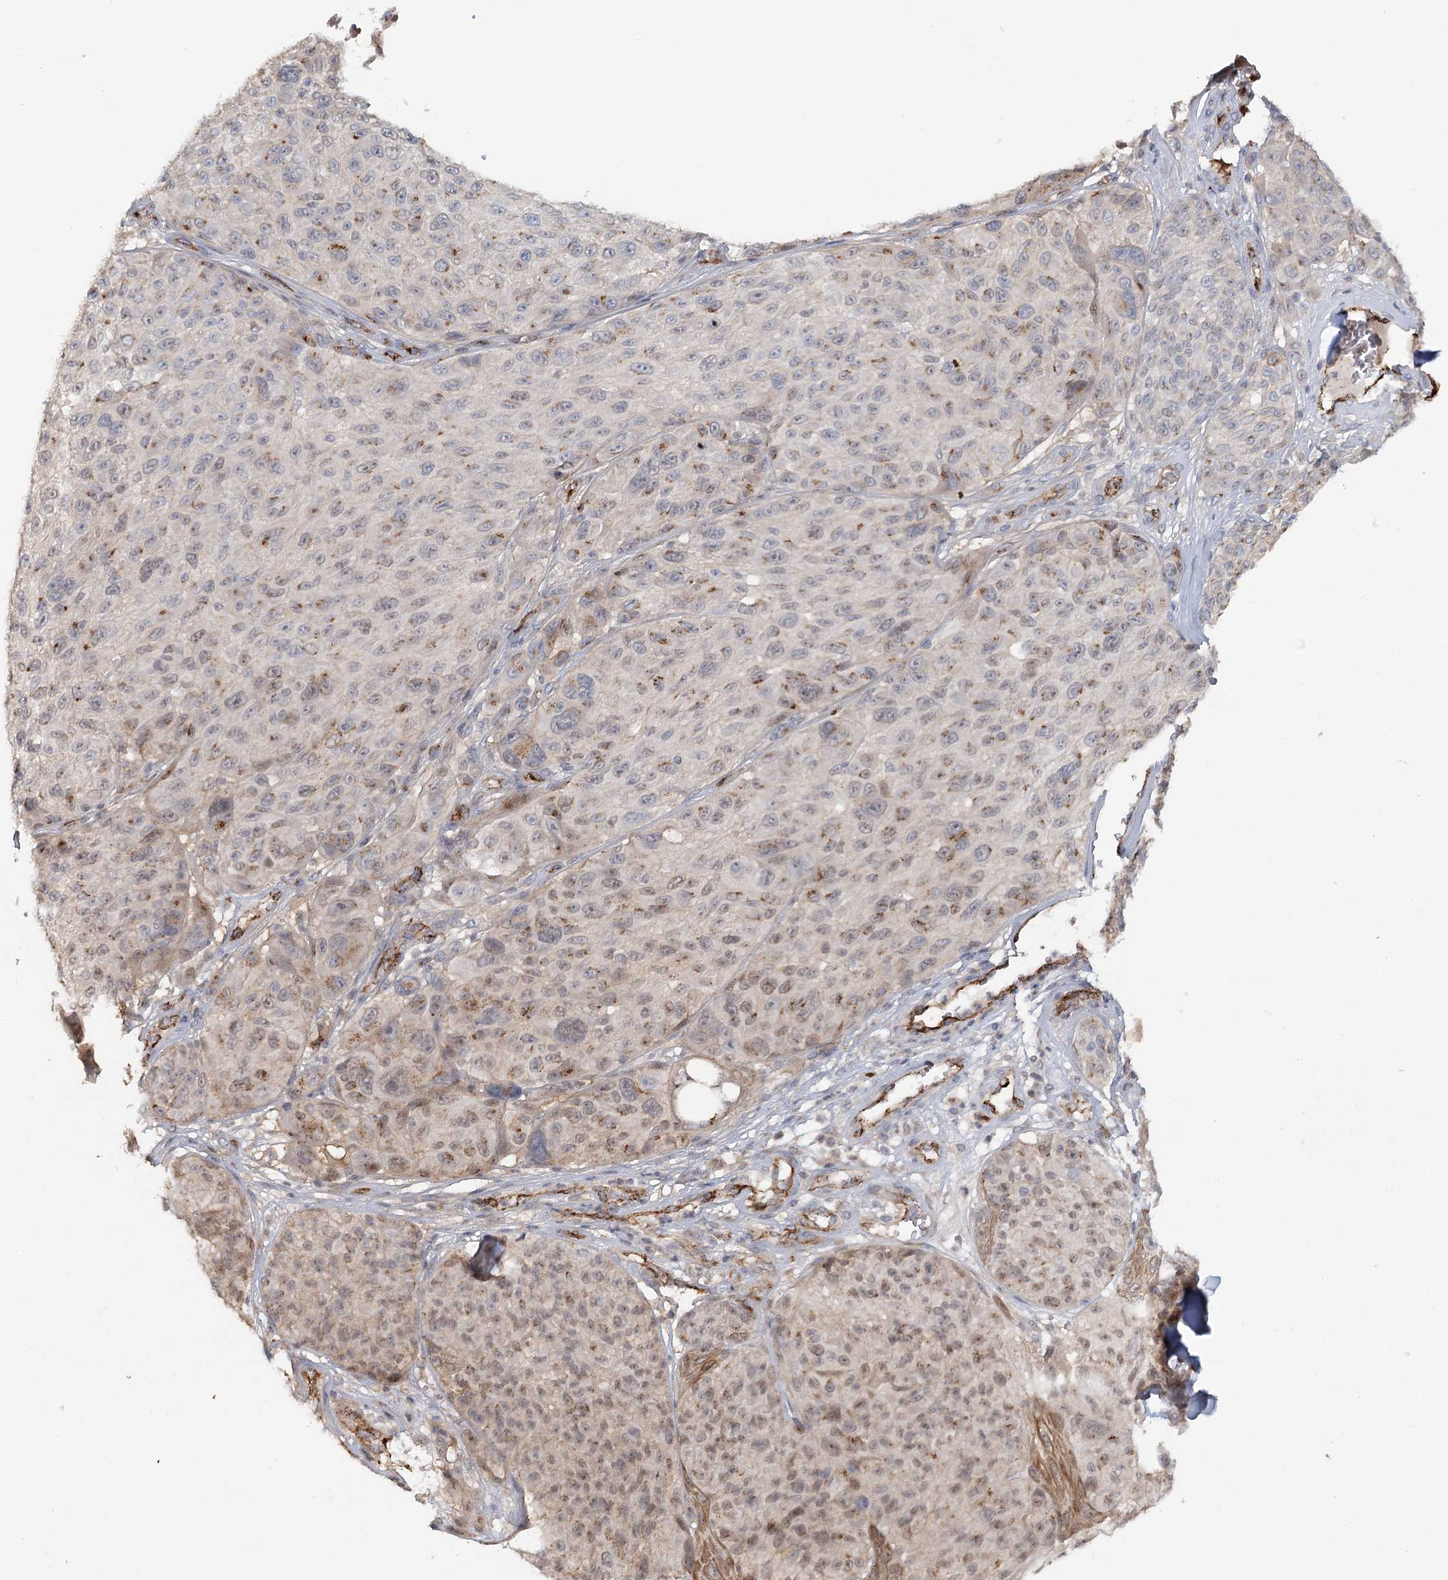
{"staining": {"intensity": "weak", "quantity": "<25%", "location": "nuclear"}, "tissue": "melanoma", "cell_type": "Tumor cells", "image_type": "cancer", "snomed": [{"axis": "morphology", "description": "Malignant melanoma, NOS"}, {"axis": "topography", "description": "Skin"}], "caption": "Immunohistochemistry histopathology image of neoplastic tissue: malignant melanoma stained with DAB exhibits no significant protein positivity in tumor cells.", "gene": "KBTBD4", "patient": {"sex": "male", "age": 83}}